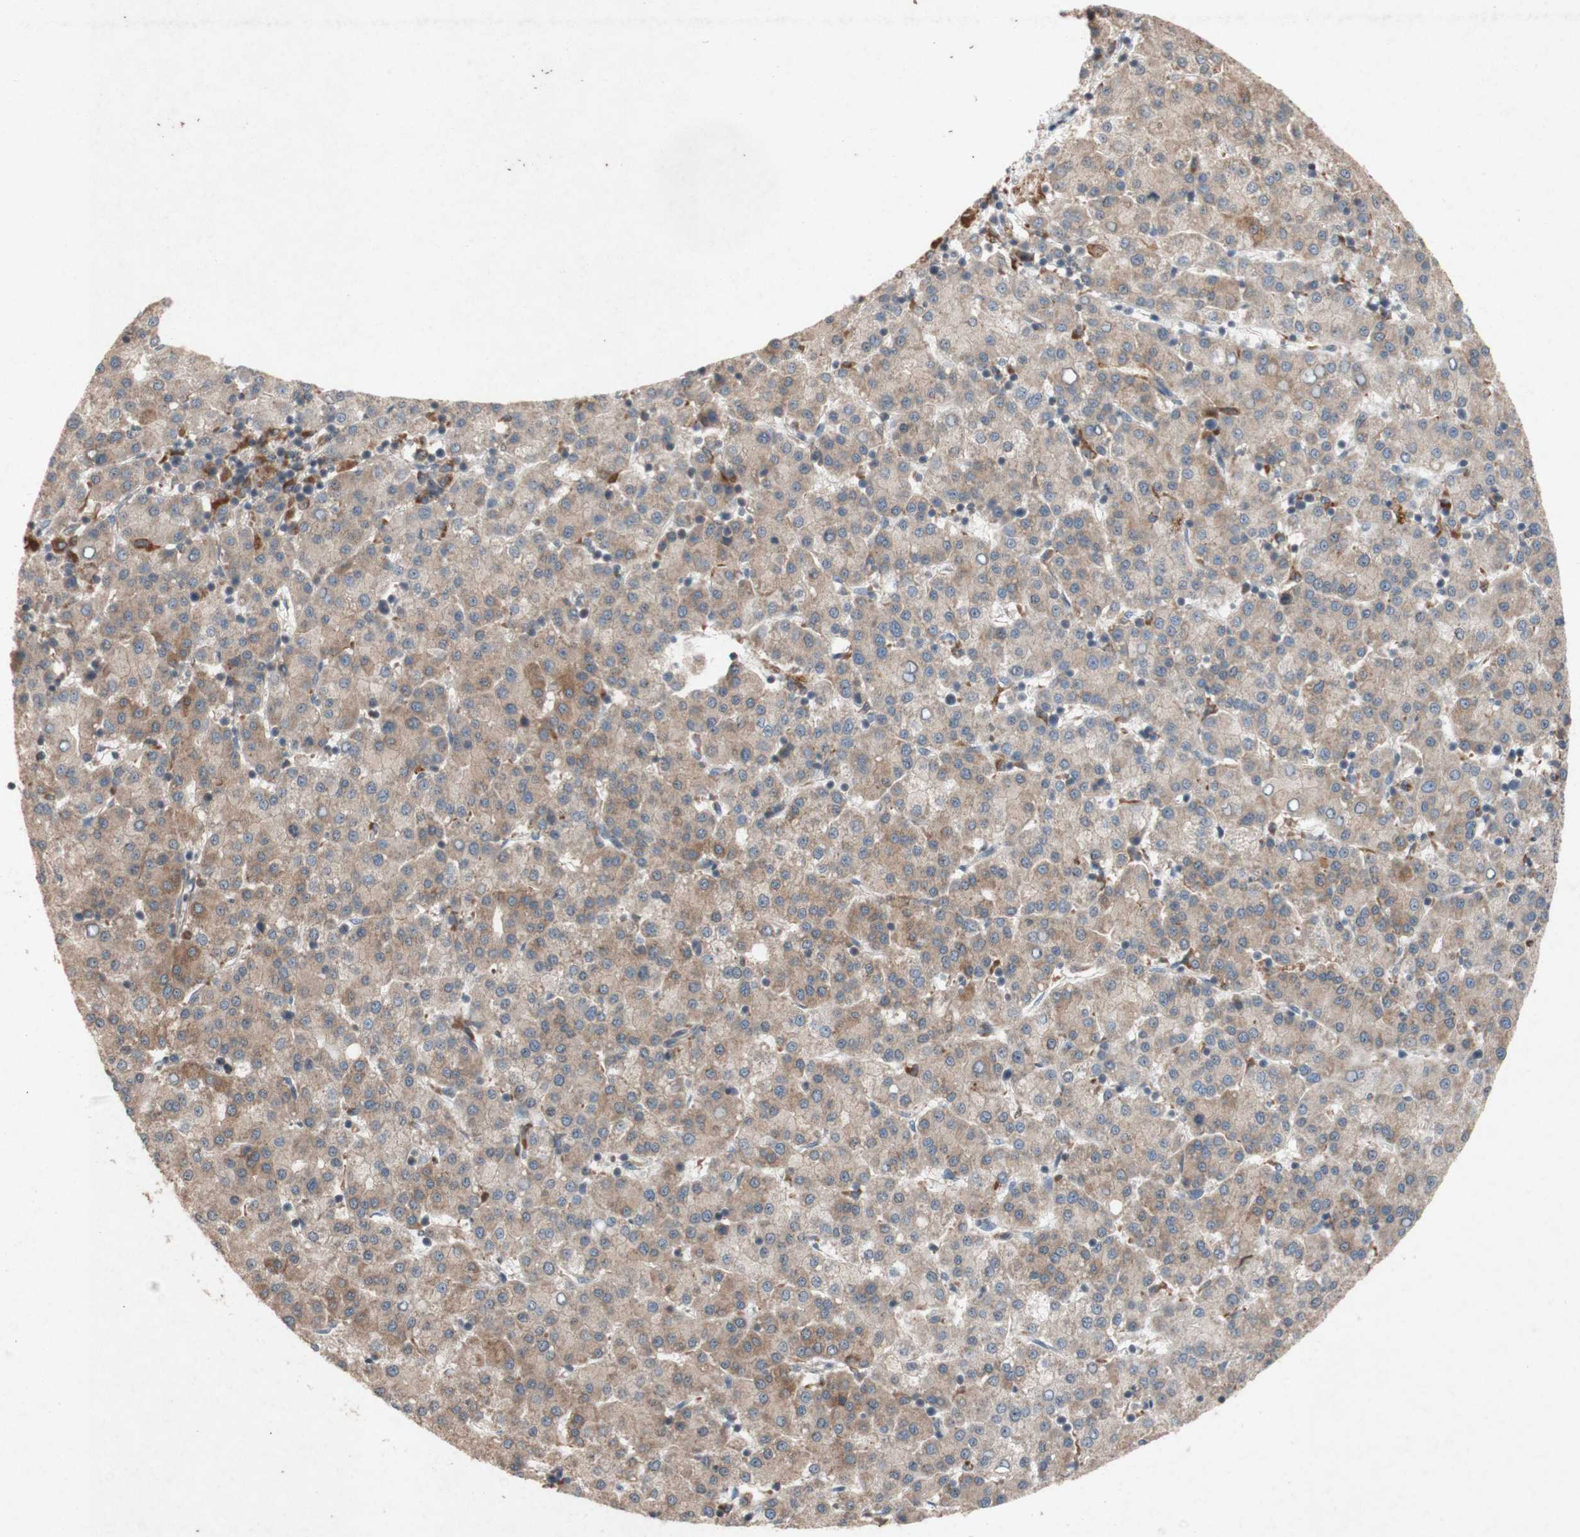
{"staining": {"intensity": "weak", "quantity": "25%-75%", "location": "cytoplasmic/membranous"}, "tissue": "liver cancer", "cell_type": "Tumor cells", "image_type": "cancer", "snomed": [{"axis": "morphology", "description": "Carcinoma, Hepatocellular, NOS"}, {"axis": "topography", "description": "Liver"}], "caption": "Immunohistochemical staining of liver cancer (hepatocellular carcinoma) displays weak cytoplasmic/membranous protein expression in about 25%-75% of tumor cells.", "gene": "ATP6V1F", "patient": {"sex": "female", "age": 58}}